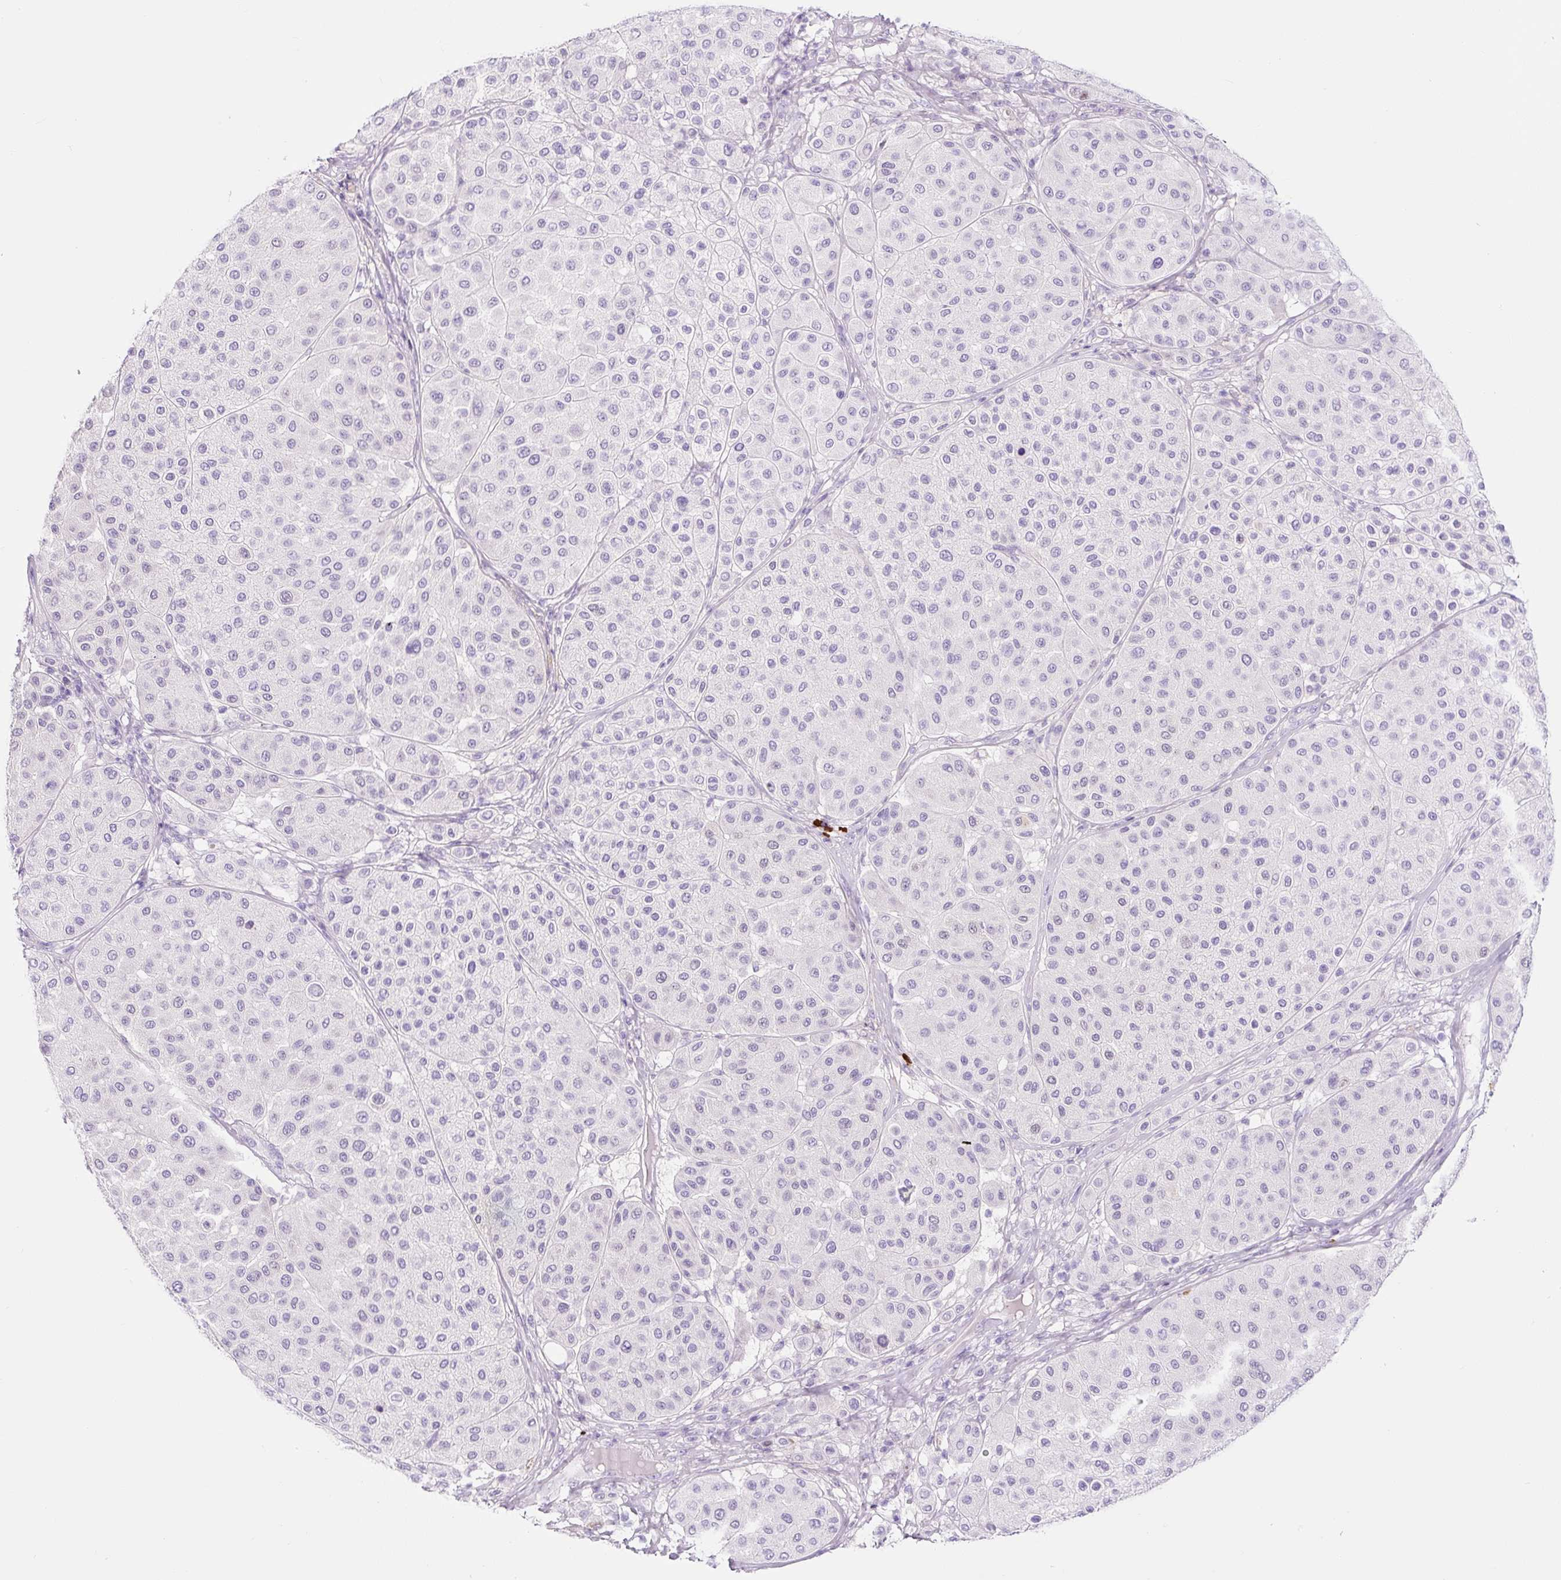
{"staining": {"intensity": "negative", "quantity": "none", "location": "none"}, "tissue": "melanoma", "cell_type": "Tumor cells", "image_type": "cancer", "snomed": [{"axis": "morphology", "description": "Malignant melanoma, Metastatic site"}, {"axis": "topography", "description": "Smooth muscle"}], "caption": "High magnification brightfield microscopy of malignant melanoma (metastatic site) stained with DAB (3,3'-diaminobenzidine) (brown) and counterstained with hematoxylin (blue): tumor cells show no significant staining.", "gene": "RNF212B", "patient": {"sex": "male", "age": 41}}